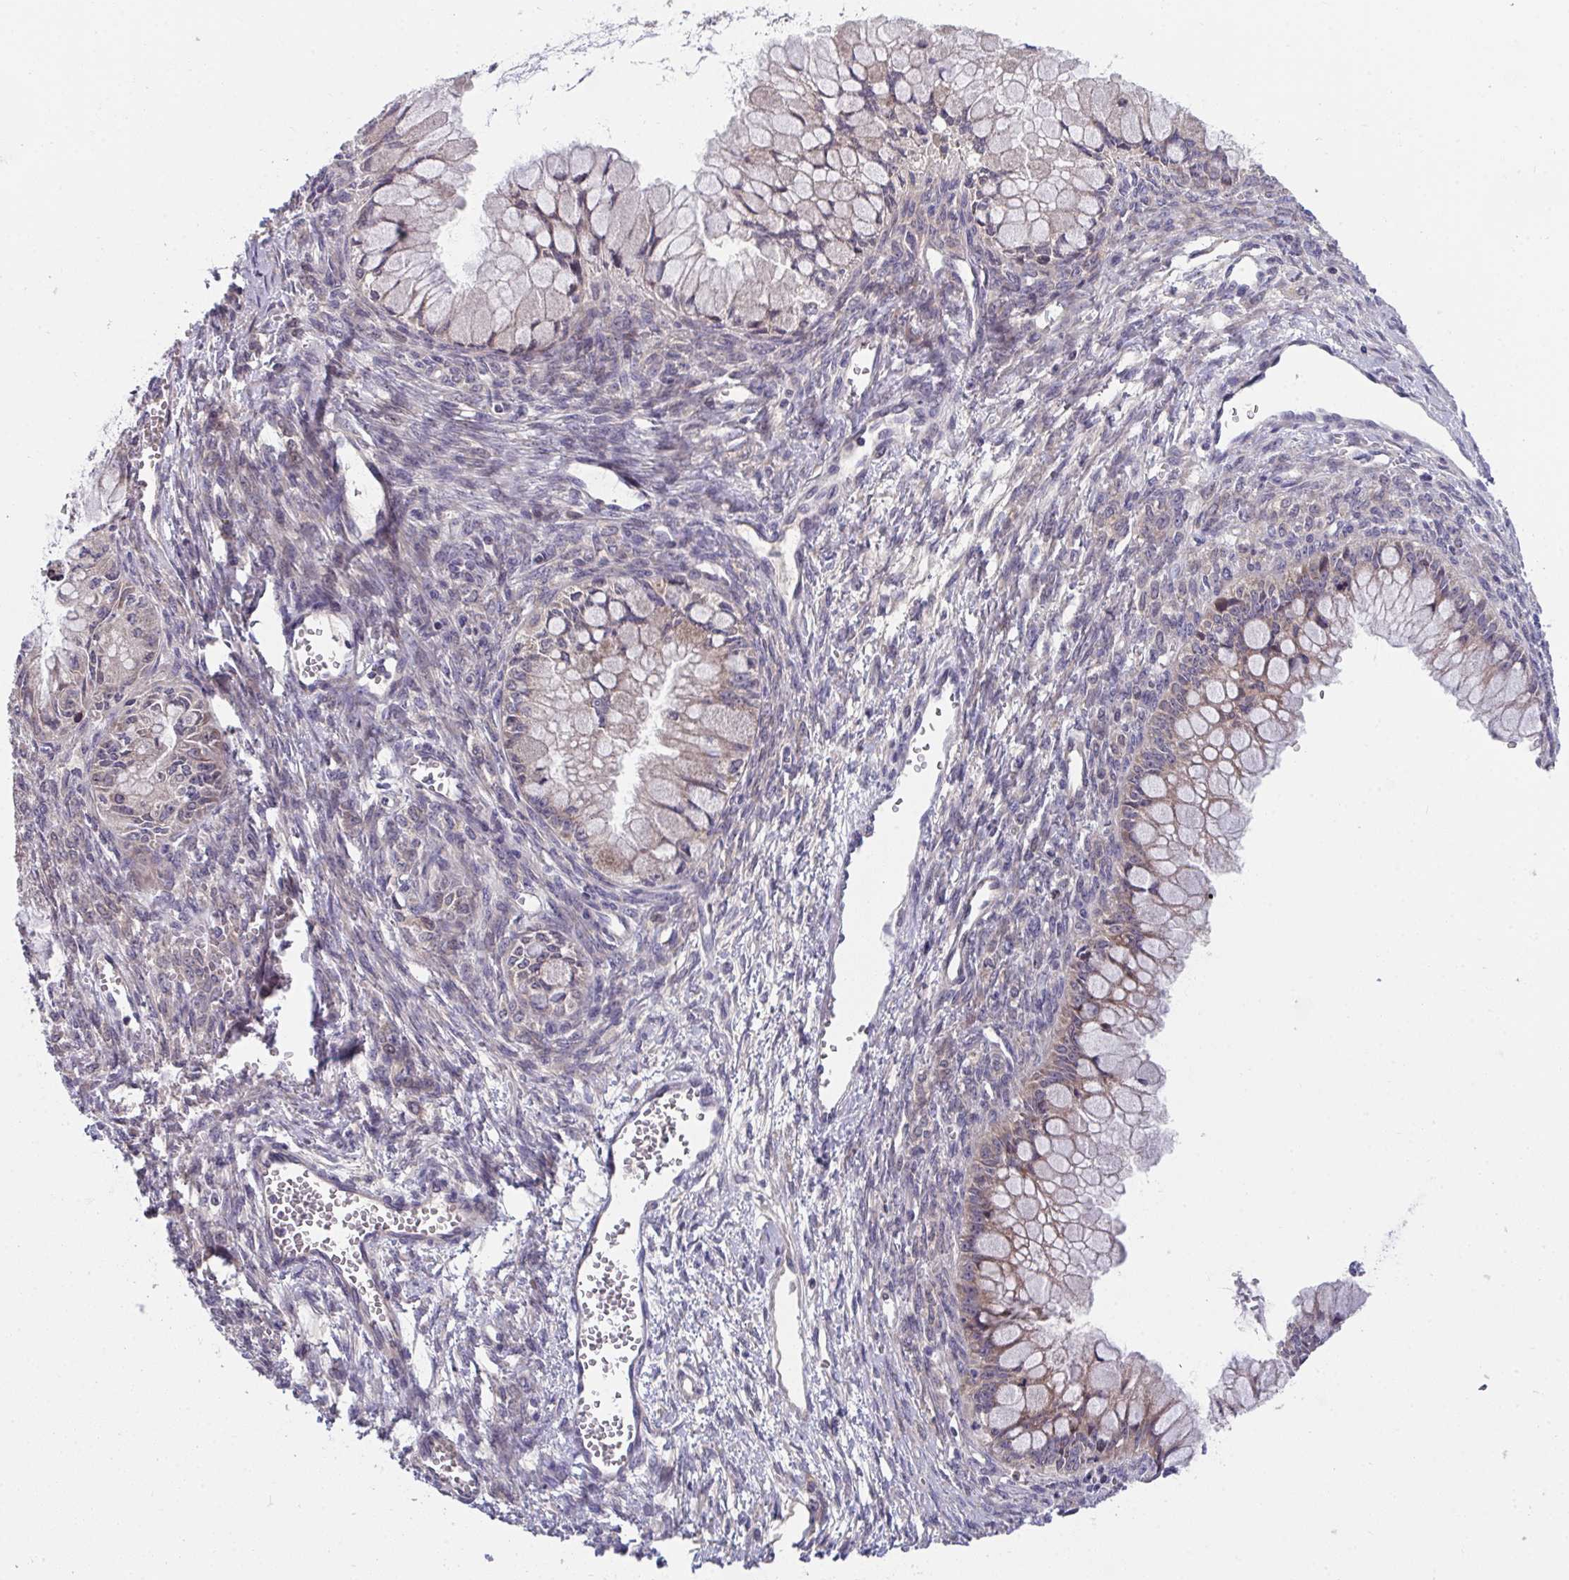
{"staining": {"intensity": "weak", "quantity": "25%-75%", "location": "cytoplasmic/membranous"}, "tissue": "ovarian cancer", "cell_type": "Tumor cells", "image_type": "cancer", "snomed": [{"axis": "morphology", "description": "Cystadenocarcinoma, mucinous, NOS"}, {"axis": "topography", "description": "Ovary"}], "caption": "This is an image of immunohistochemistry (IHC) staining of ovarian cancer, which shows weak expression in the cytoplasmic/membranous of tumor cells.", "gene": "SUSD4", "patient": {"sex": "female", "age": 34}}